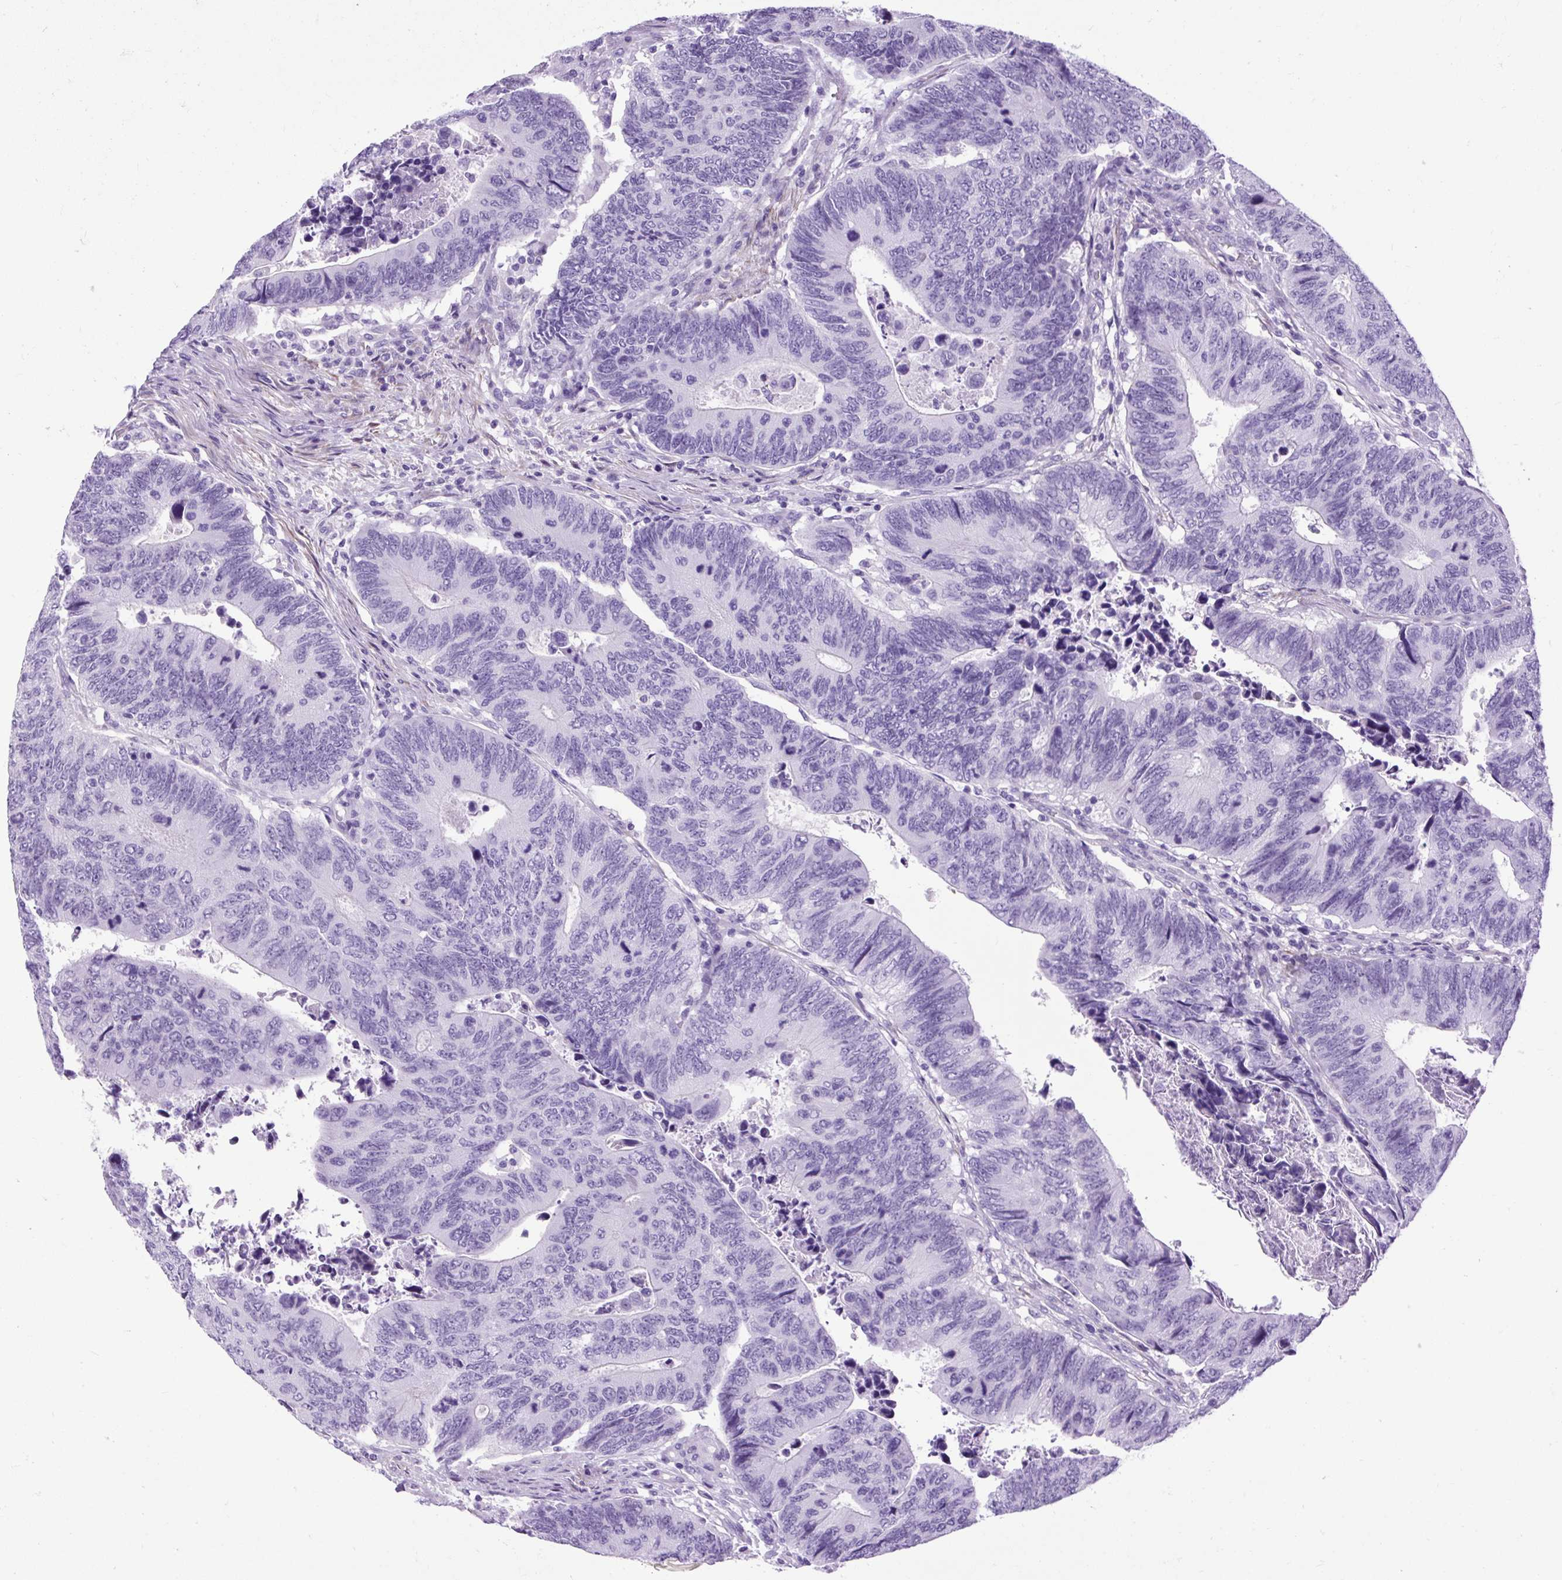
{"staining": {"intensity": "negative", "quantity": "none", "location": "none"}, "tissue": "colorectal cancer", "cell_type": "Tumor cells", "image_type": "cancer", "snomed": [{"axis": "morphology", "description": "Adenocarcinoma, NOS"}, {"axis": "topography", "description": "Colon"}], "caption": "Human colorectal cancer (adenocarcinoma) stained for a protein using IHC shows no staining in tumor cells.", "gene": "DPP6", "patient": {"sex": "male", "age": 87}}